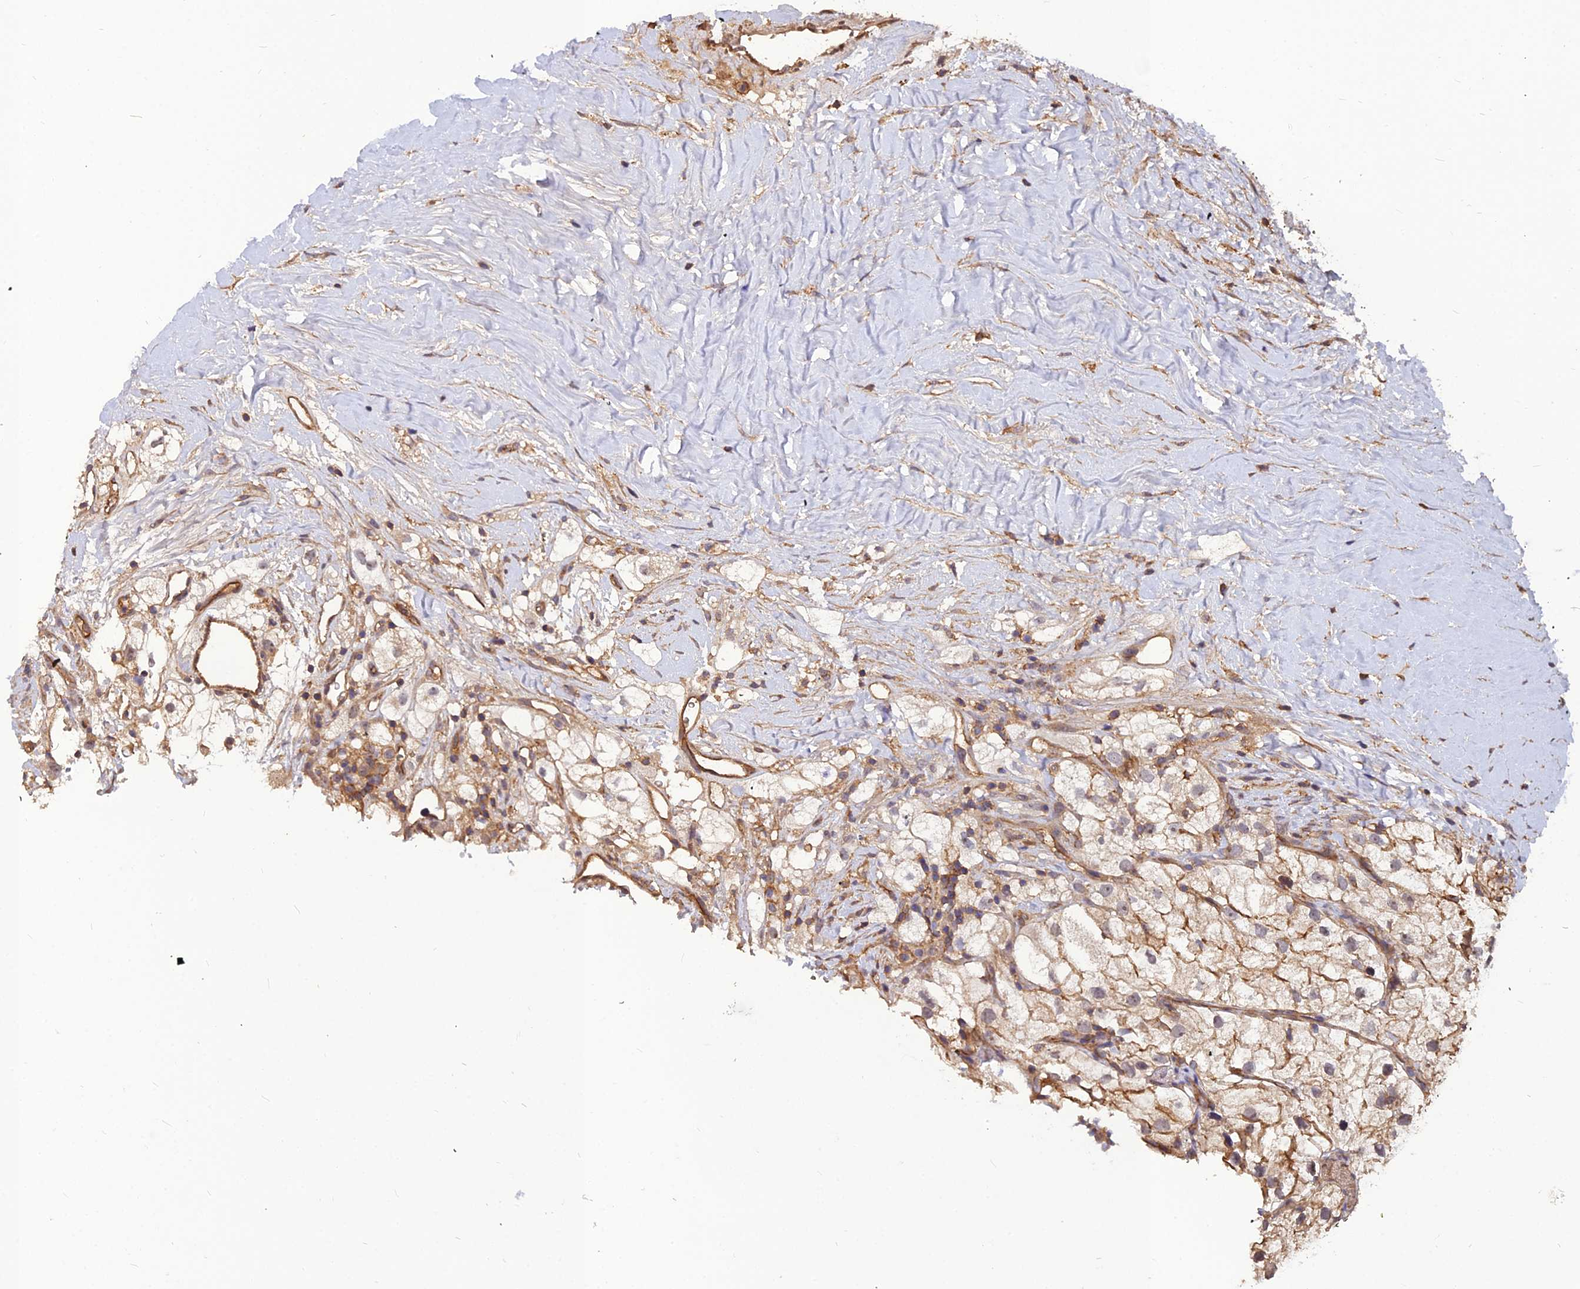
{"staining": {"intensity": "weak", "quantity": ">75%", "location": "cytoplasmic/membranous"}, "tissue": "renal cancer", "cell_type": "Tumor cells", "image_type": "cancer", "snomed": [{"axis": "morphology", "description": "Adenocarcinoma, NOS"}, {"axis": "topography", "description": "Kidney"}], "caption": "This is a photomicrograph of immunohistochemistry staining of renal cancer (adenocarcinoma), which shows weak expression in the cytoplasmic/membranous of tumor cells.", "gene": "ZNF467", "patient": {"sex": "male", "age": 59}}